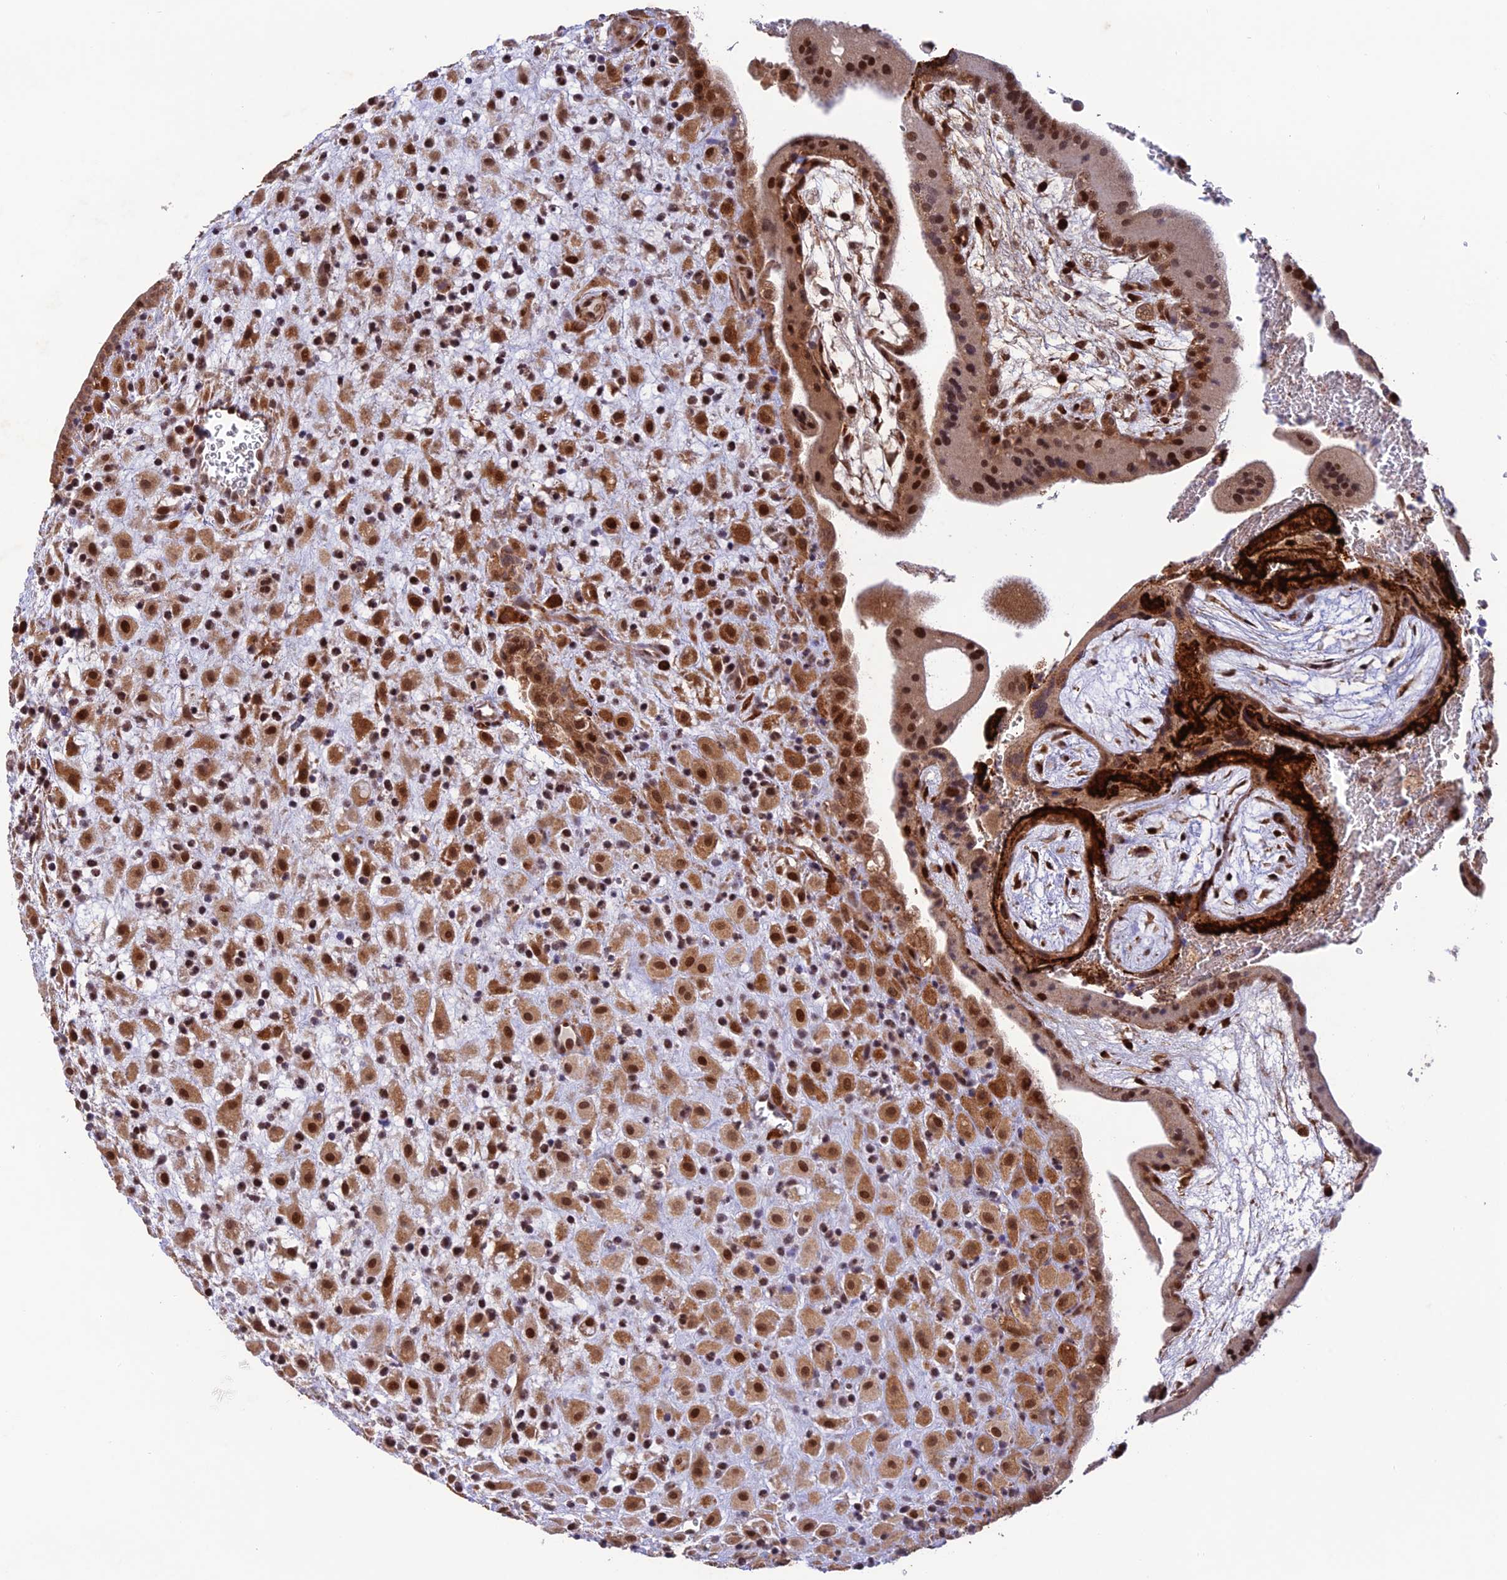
{"staining": {"intensity": "moderate", "quantity": ">75%", "location": "cytoplasmic/membranous,nuclear"}, "tissue": "placenta", "cell_type": "Decidual cells", "image_type": "normal", "snomed": [{"axis": "morphology", "description": "Normal tissue, NOS"}, {"axis": "topography", "description": "Placenta"}], "caption": "Placenta stained for a protein reveals moderate cytoplasmic/membranous,nuclear positivity in decidual cells. The protein is stained brown, and the nuclei are stained in blue (DAB IHC with brightfield microscopy, high magnification).", "gene": "WDR55", "patient": {"sex": "female", "age": 35}}